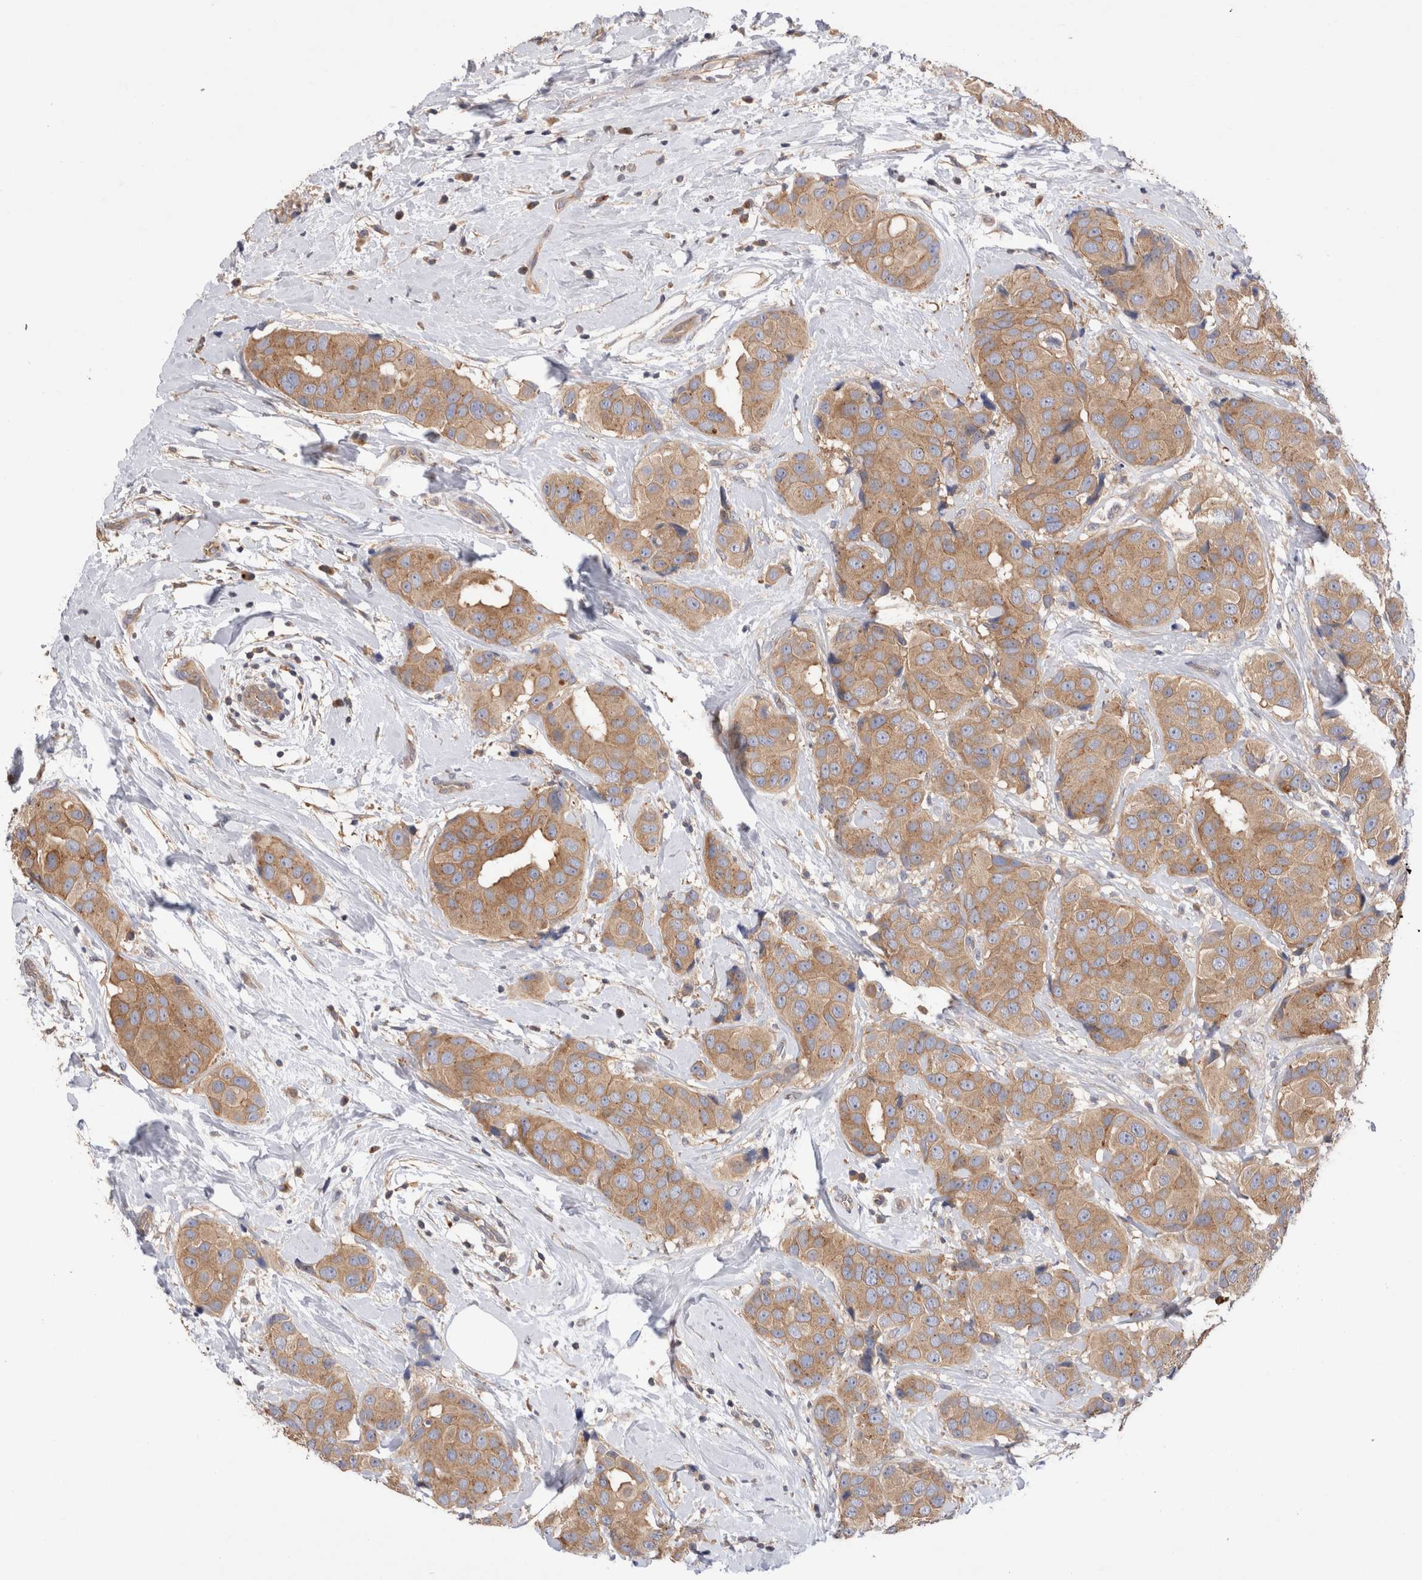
{"staining": {"intensity": "moderate", "quantity": ">75%", "location": "cytoplasmic/membranous"}, "tissue": "breast cancer", "cell_type": "Tumor cells", "image_type": "cancer", "snomed": [{"axis": "morphology", "description": "Normal tissue, NOS"}, {"axis": "morphology", "description": "Duct carcinoma"}, {"axis": "topography", "description": "Breast"}], "caption": "A medium amount of moderate cytoplasmic/membranous staining is seen in about >75% of tumor cells in breast cancer tissue. (DAB = brown stain, brightfield microscopy at high magnification).", "gene": "NXT2", "patient": {"sex": "female", "age": 39}}